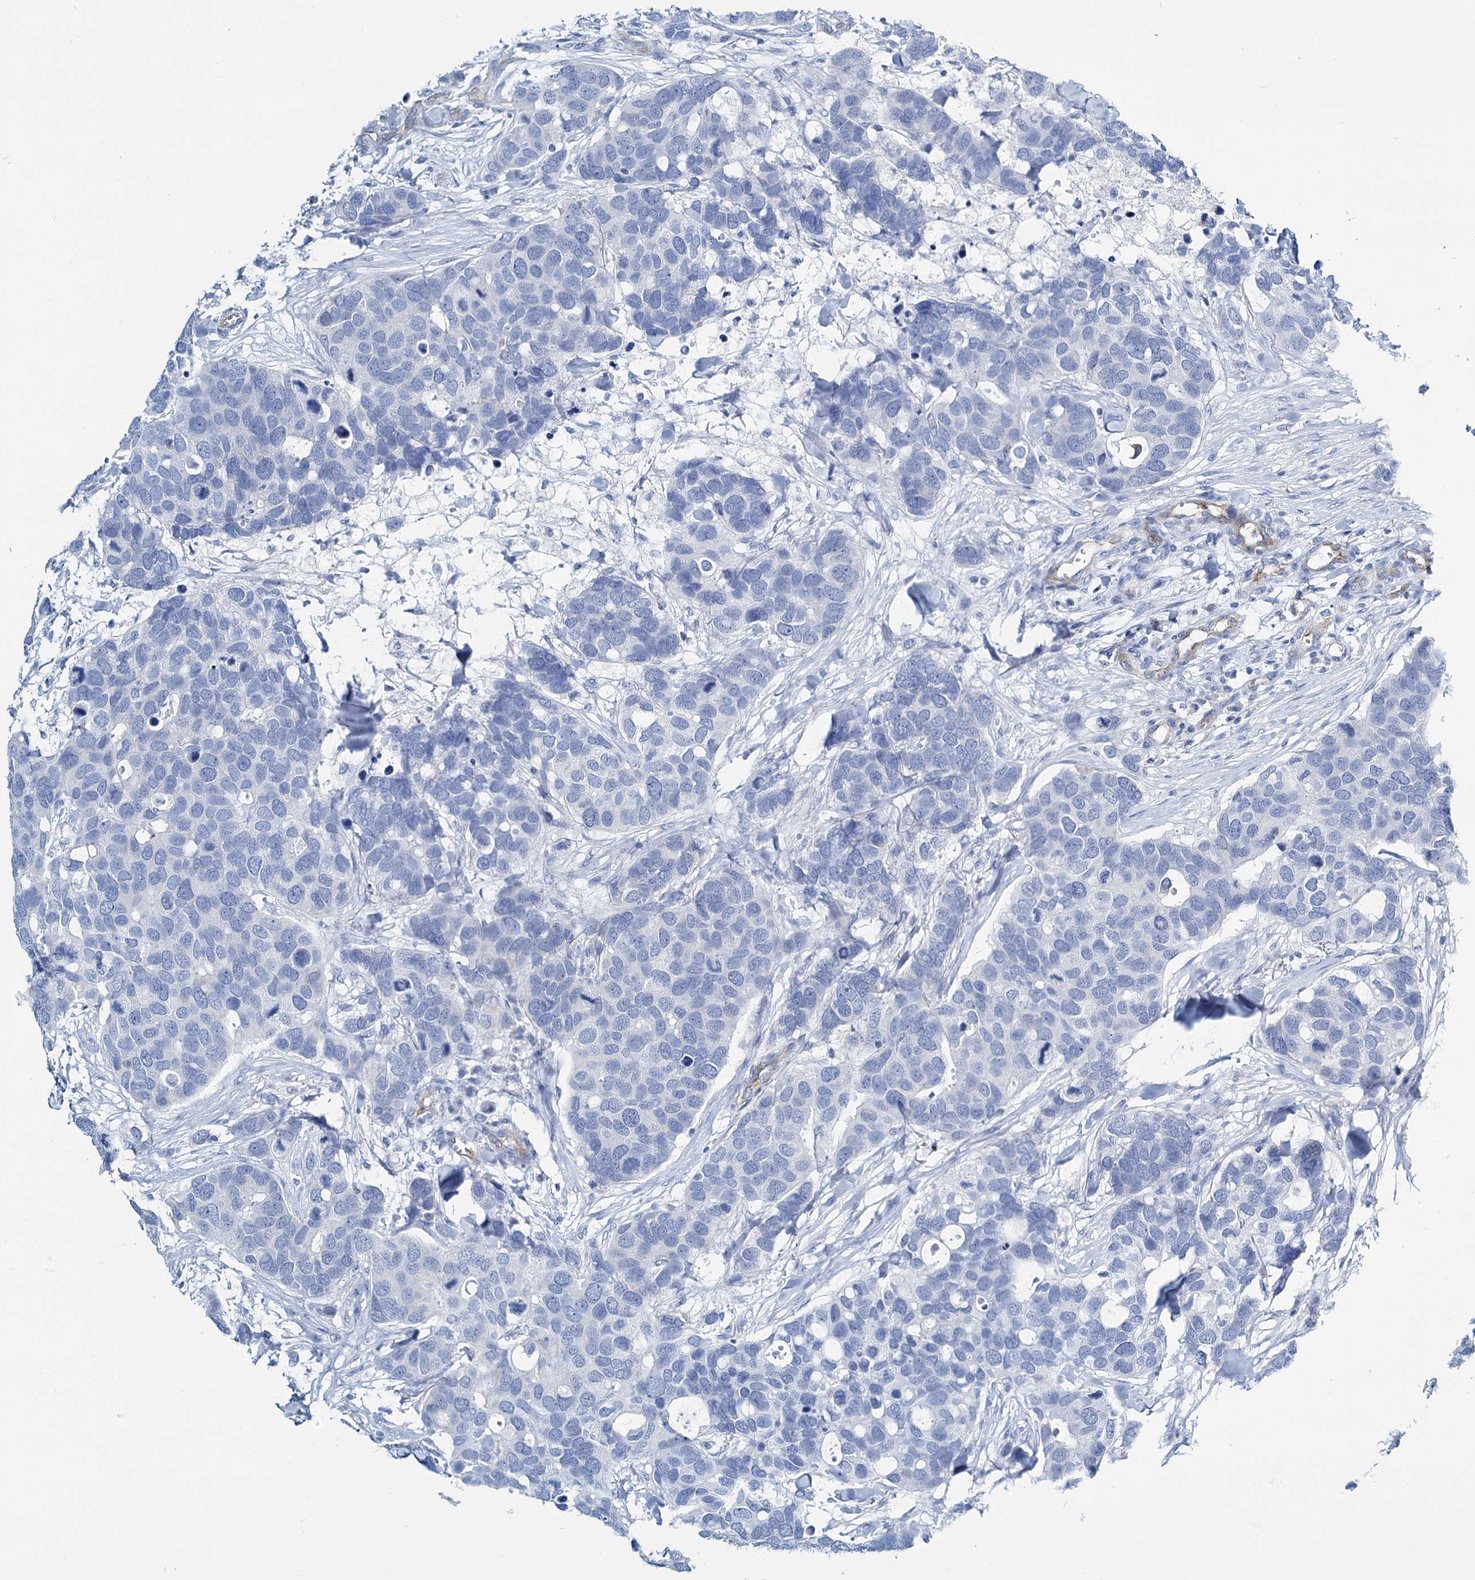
{"staining": {"intensity": "negative", "quantity": "none", "location": "none"}, "tissue": "breast cancer", "cell_type": "Tumor cells", "image_type": "cancer", "snomed": [{"axis": "morphology", "description": "Duct carcinoma"}, {"axis": "topography", "description": "Breast"}], "caption": "Immunohistochemistry of breast cancer exhibits no expression in tumor cells.", "gene": "SLC1A3", "patient": {"sex": "female", "age": 83}}